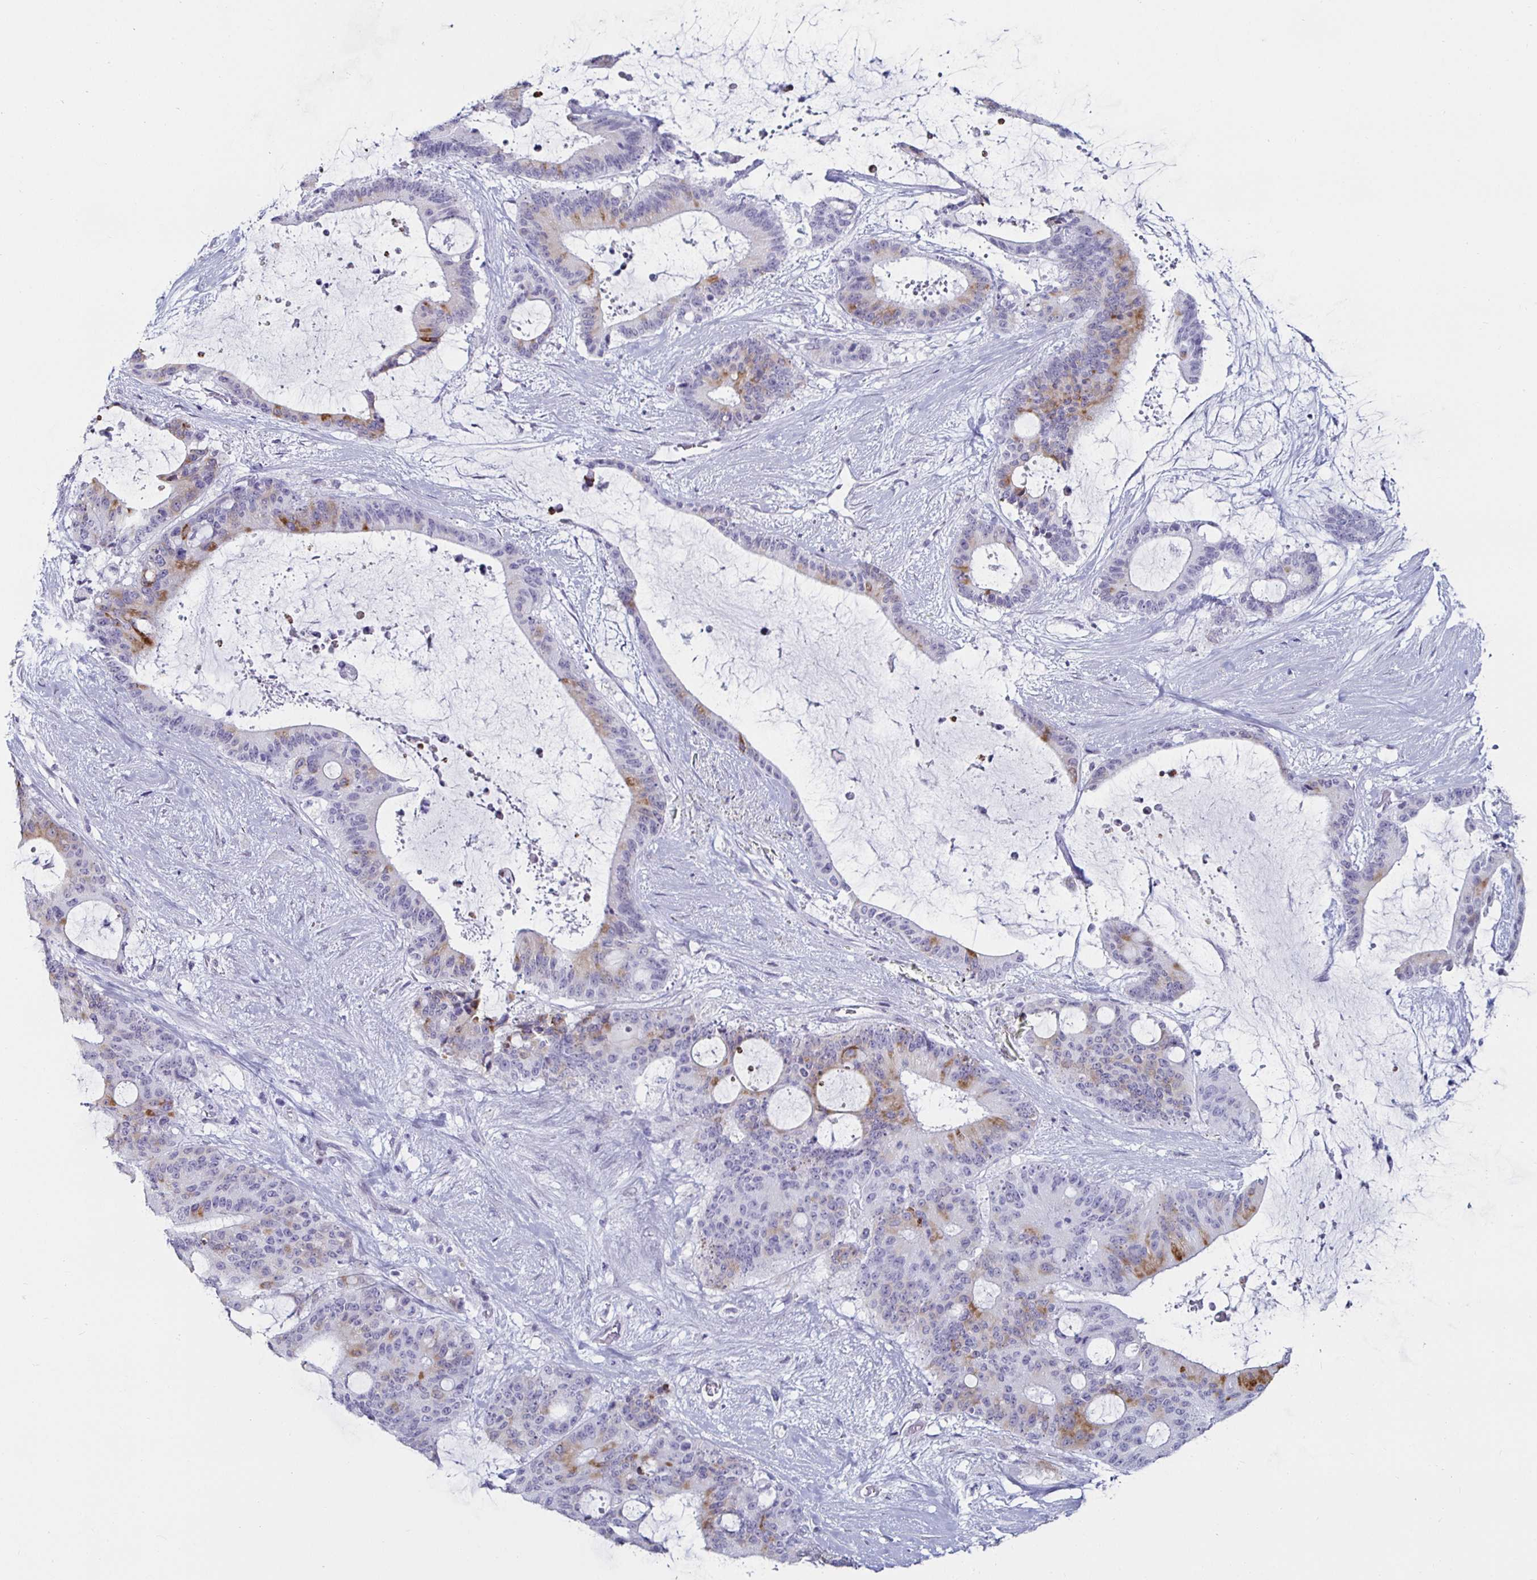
{"staining": {"intensity": "moderate", "quantity": "<25%", "location": "cytoplasmic/membranous"}, "tissue": "liver cancer", "cell_type": "Tumor cells", "image_type": "cancer", "snomed": [{"axis": "morphology", "description": "Normal tissue, NOS"}, {"axis": "morphology", "description": "Cholangiocarcinoma"}, {"axis": "topography", "description": "Liver"}, {"axis": "topography", "description": "Peripheral nerve tissue"}], "caption": "Protein analysis of cholangiocarcinoma (liver) tissue shows moderate cytoplasmic/membranous expression in approximately <25% of tumor cells. Using DAB (brown) and hematoxylin (blue) stains, captured at high magnification using brightfield microscopy.", "gene": "KRT4", "patient": {"sex": "female", "age": 73}}